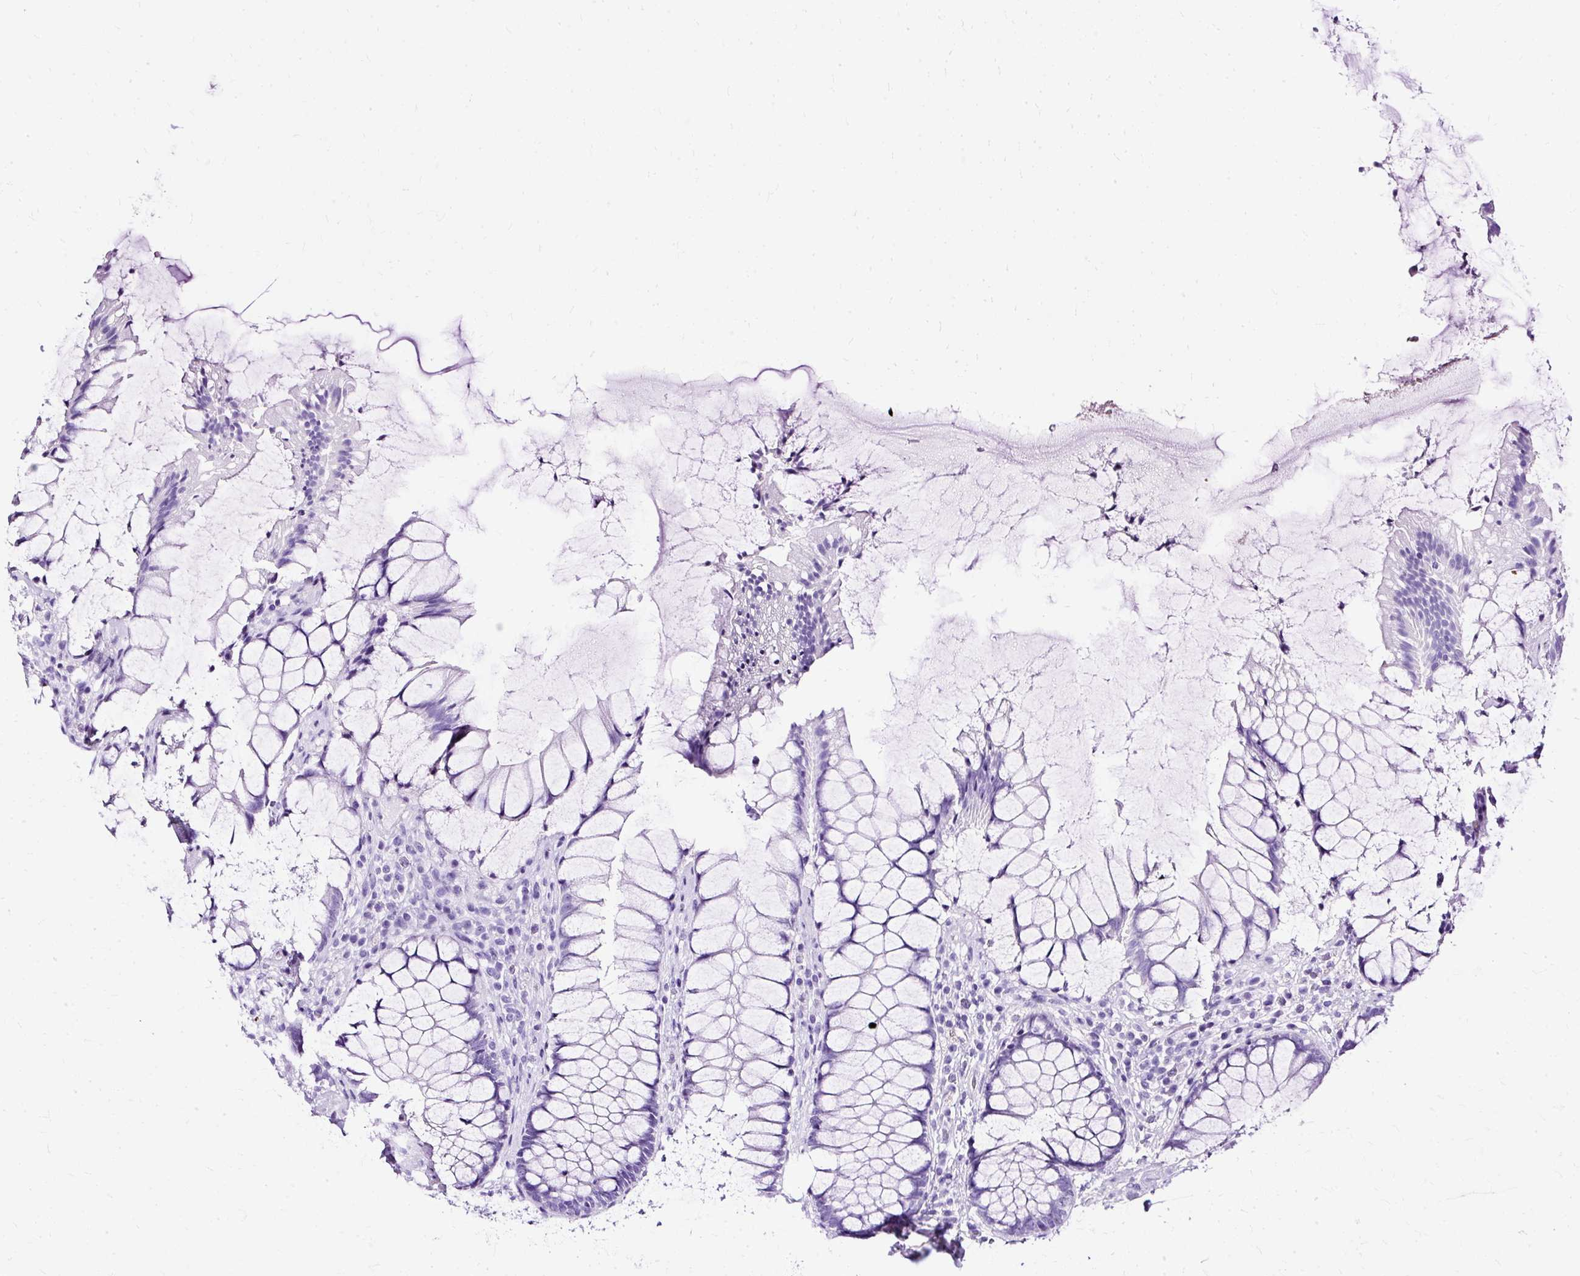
{"staining": {"intensity": "negative", "quantity": "none", "location": "none"}, "tissue": "rectum", "cell_type": "Glandular cells", "image_type": "normal", "snomed": [{"axis": "morphology", "description": "Normal tissue, NOS"}, {"axis": "topography", "description": "Rectum"}], "caption": "Image shows no significant protein positivity in glandular cells of unremarkable rectum. (DAB IHC visualized using brightfield microscopy, high magnification).", "gene": "SLC8A2", "patient": {"sex": "female", "age": 58}}